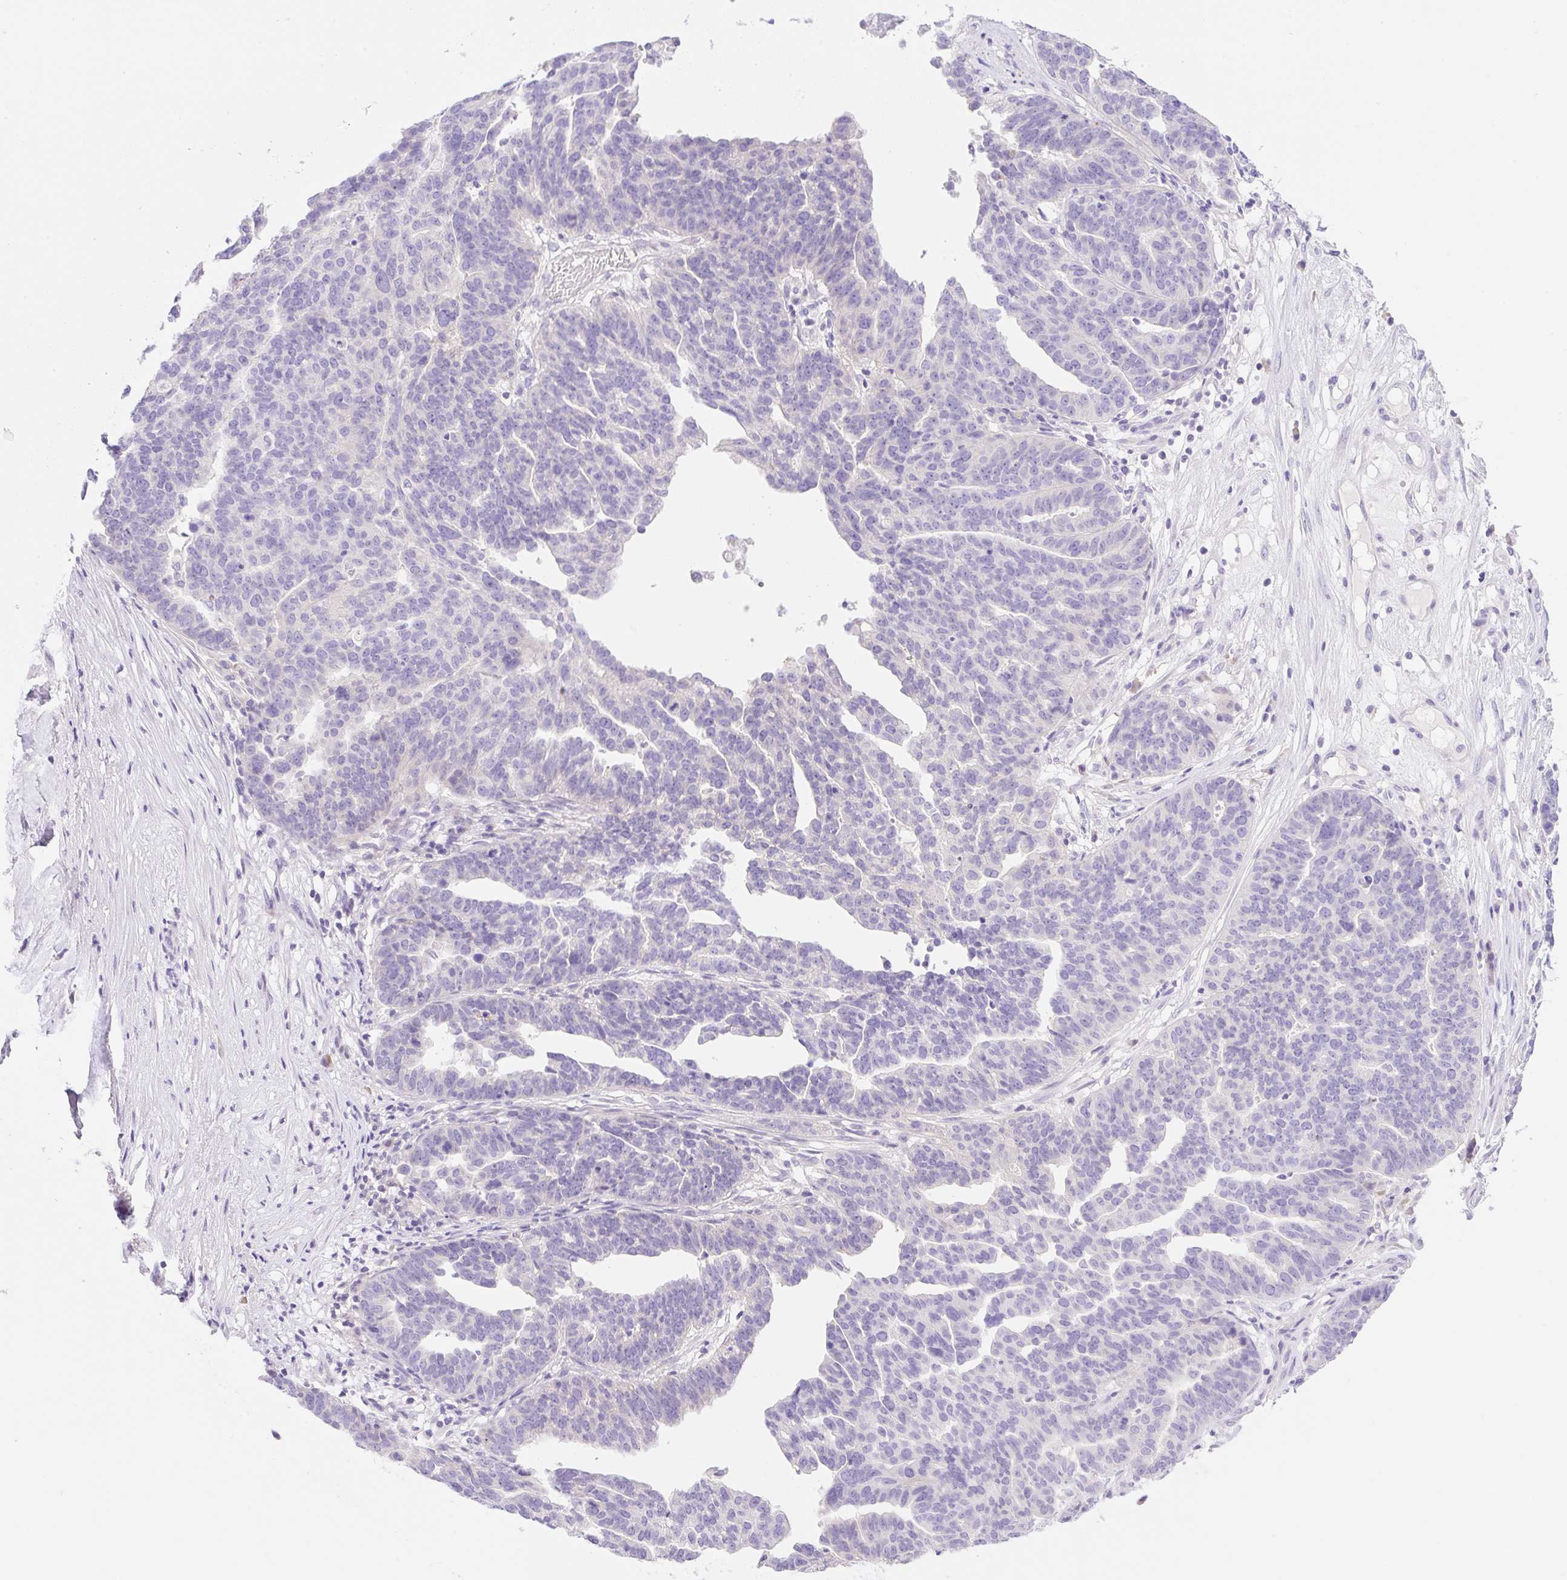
{"staining": {"intensity": "negative", "quantity": "none", "location": "none"}, "tissue": "ovarian cancer", "cell_type": "Tumor cells", "image_type": "cancer", "snomed": [{"axis": "morphology", "description": "Cystadenocarcinoma, serous, NOS"}, {"axis": "topography", "description": "Ovary"}], "caption": "Micrograph shows no significant protein positivity in tumor cells of serous cystadenocarcinoma (ovarian). The staining was performed using DAB to visualize the protein expression in brown, while the nuclei were stained in blue with hematoxylin (Magnification: 20x).", "gene": "DENND5A", "patient": {"sex": "female", "age": 59}}